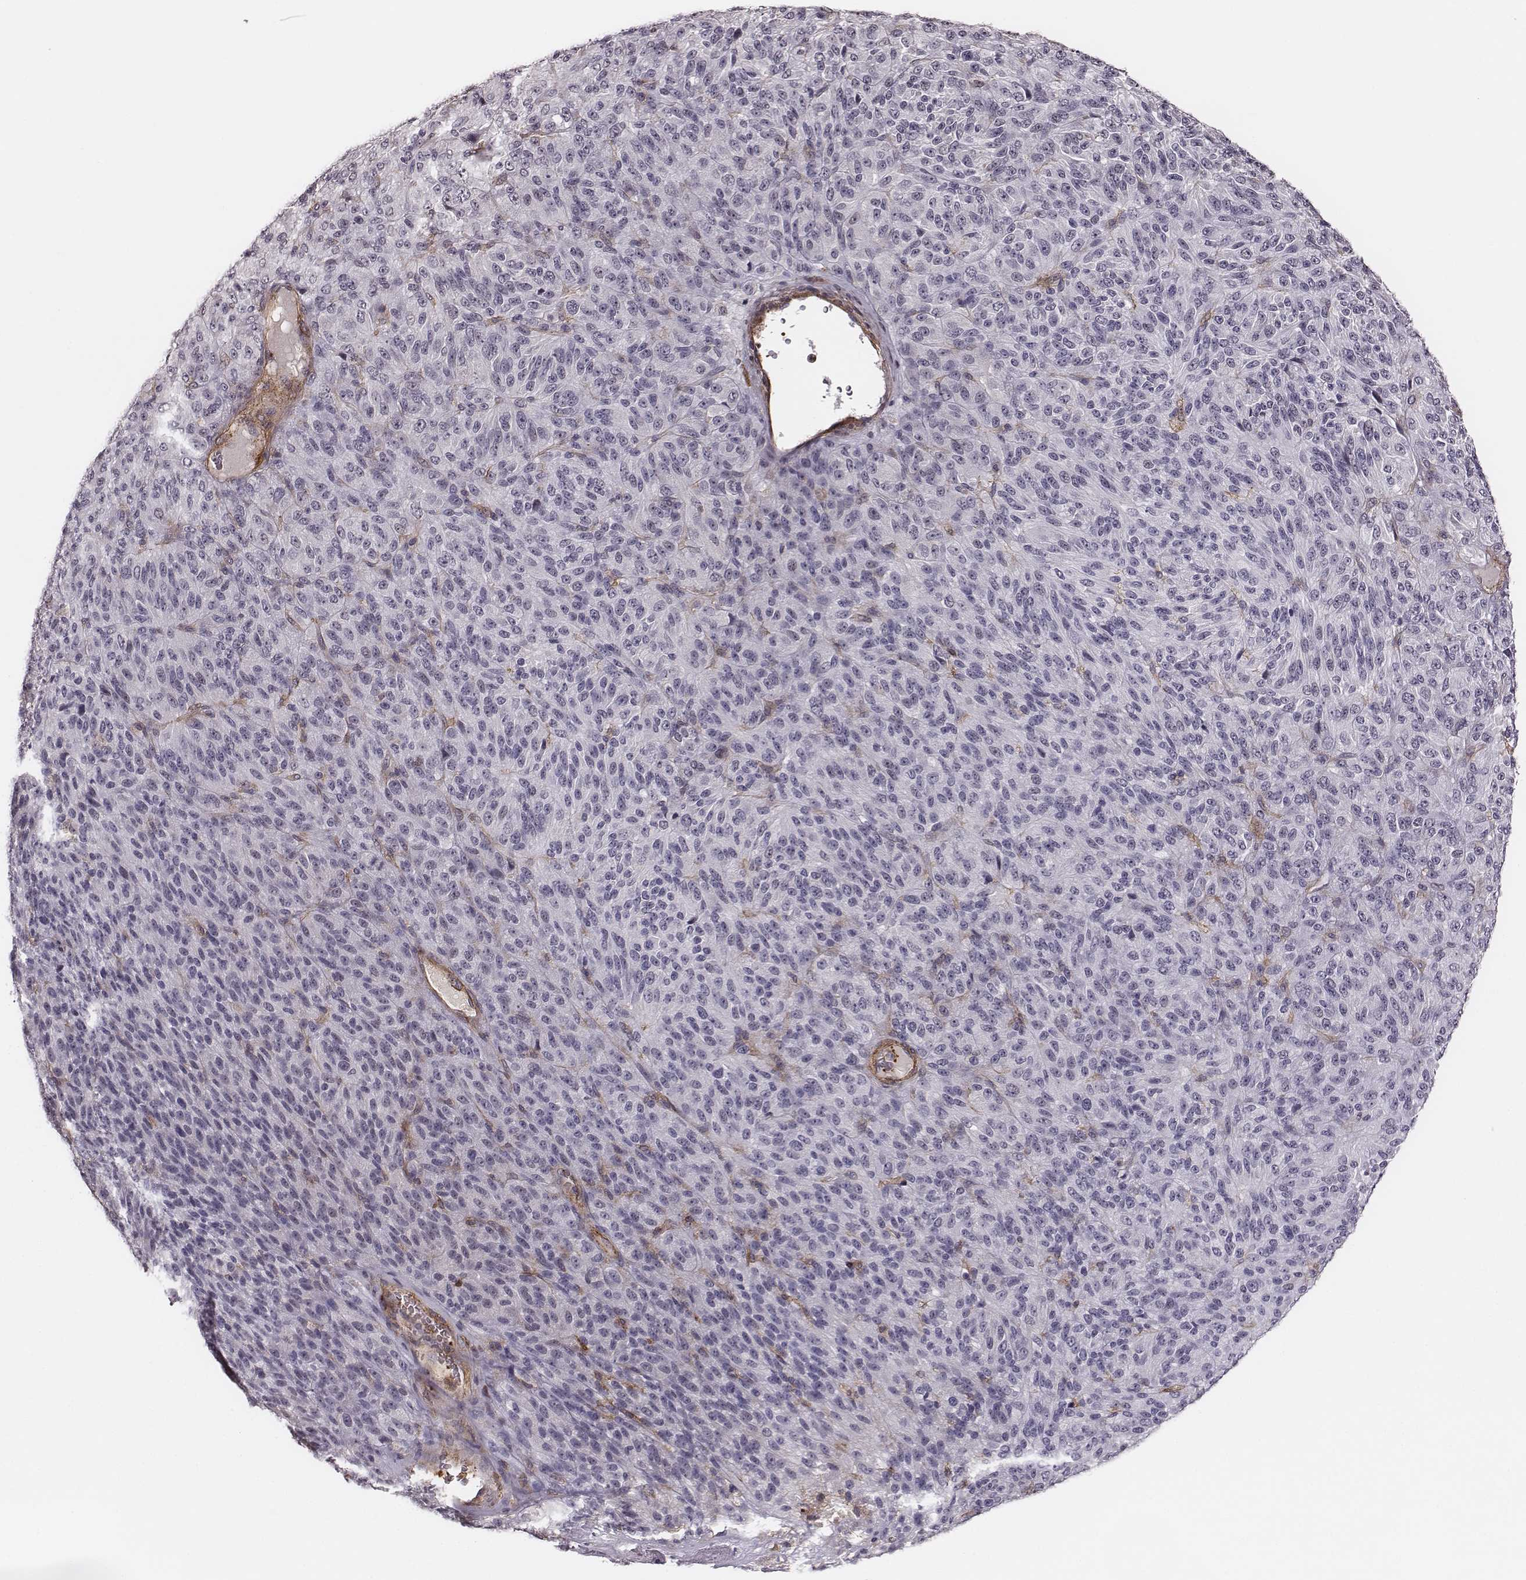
{"staining": {"intensity": "negative", "quantity": "none", "location": "none"}, "tissue": "melanoma", "cell_type": "Tumor cells", "image_type": "cancer", "snomed": [{"axis": "morphology", "description": "Malignant melanoma, Metastatic site"}, {"axis": "topography", "description": "Brain"}], "caption": "A high-resolution photomicrograph shows IHC staining of malignant melanoma (metastatic site), which demonstrates no significant positivity in tumor cells.", "gene": "ZYX", "patient": {"sex": "female", "age": 56}}